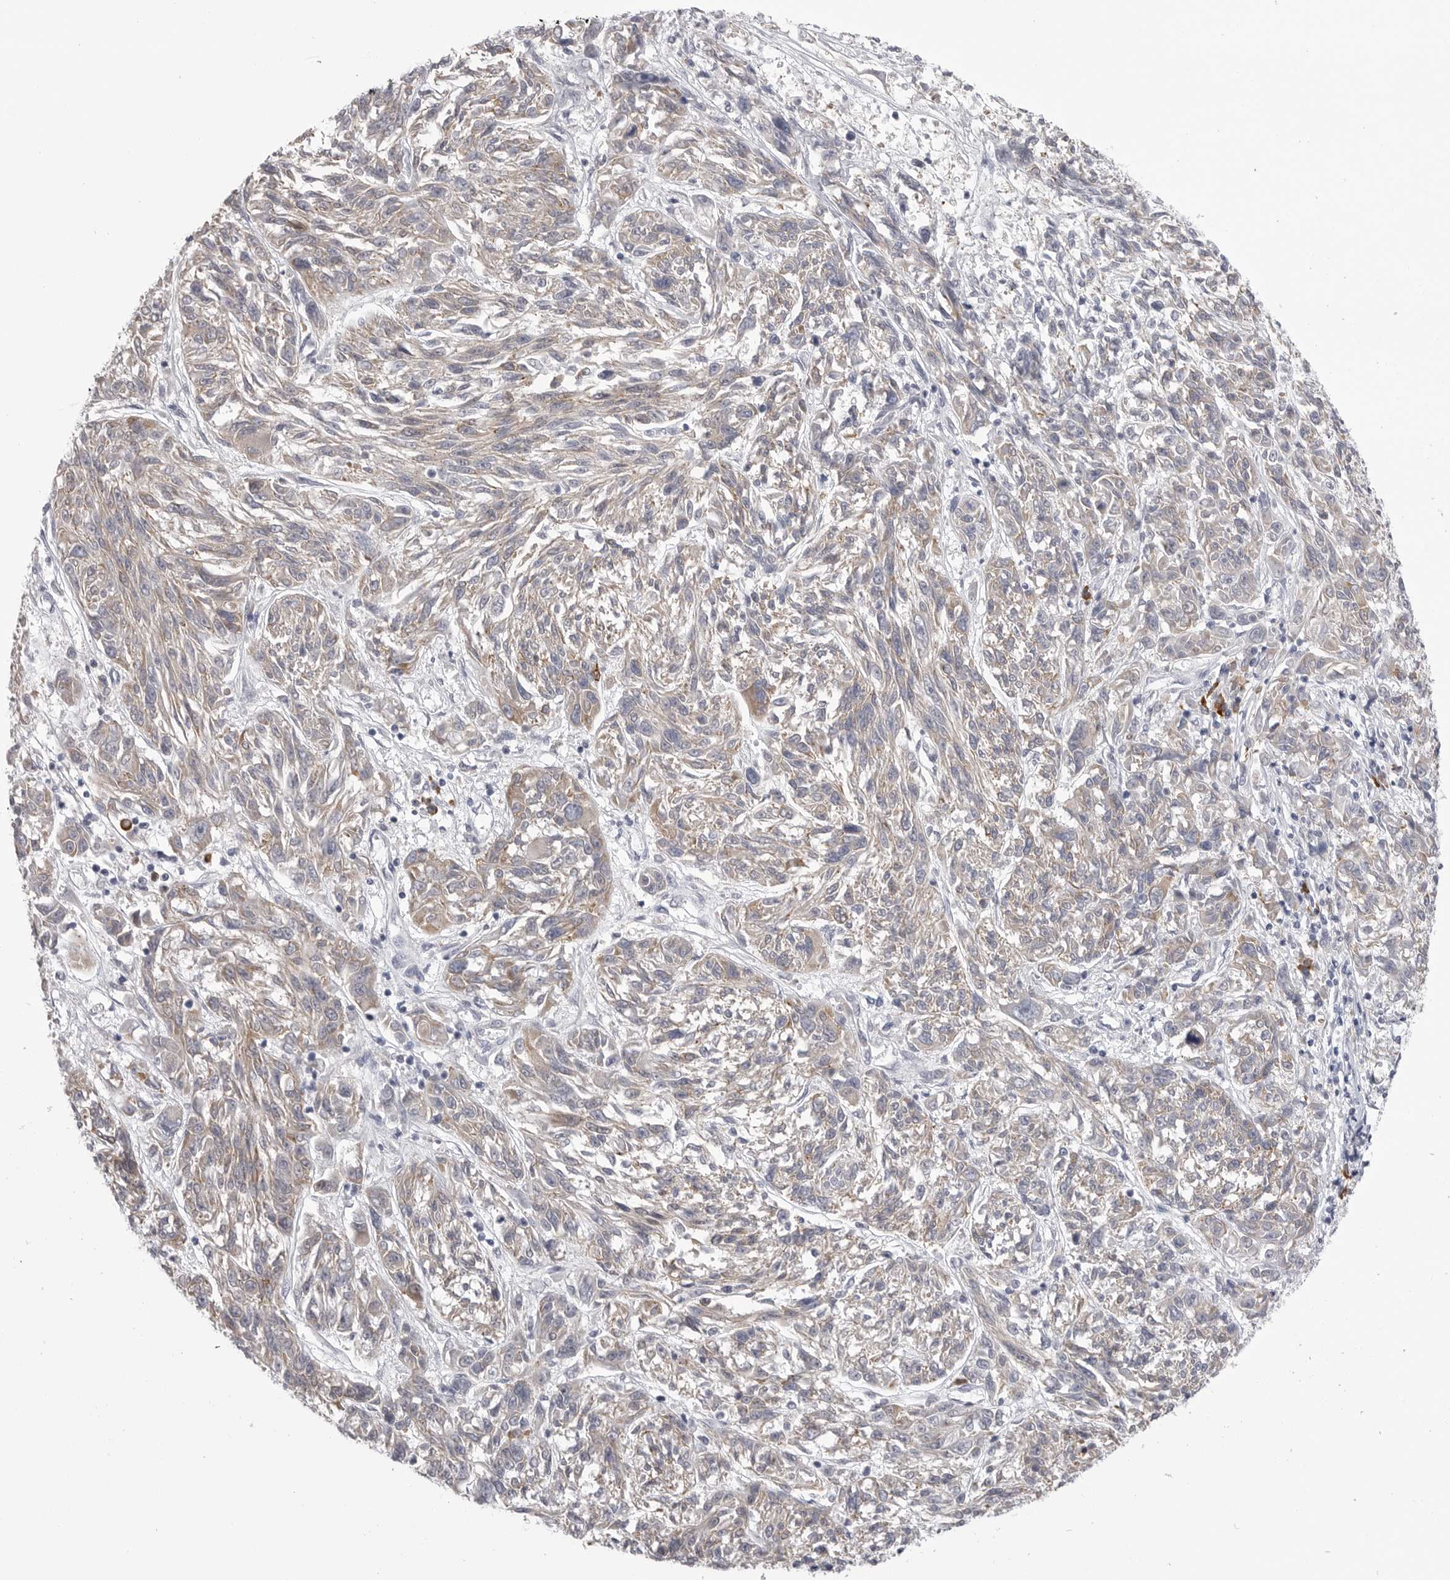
{"staining": {"intensity": "weak", "quantity": "<25%", "location": "cytoplasmic/membranous"}, "tissue": "melanoma", "cell_type": "Tumor cells", "image_type": "cancer", "snomed": [{"axis": "morphology", "description": "Malignant melanoma, NOS"}, {"axis": "topography", "description": "Skin"}], "caption": "Immunohistochemical staining of malignant melanoma displays no significant positivity in tumor cells.", "gene": "FKBP2", "patient": {"sex": "male", "age": 53}}